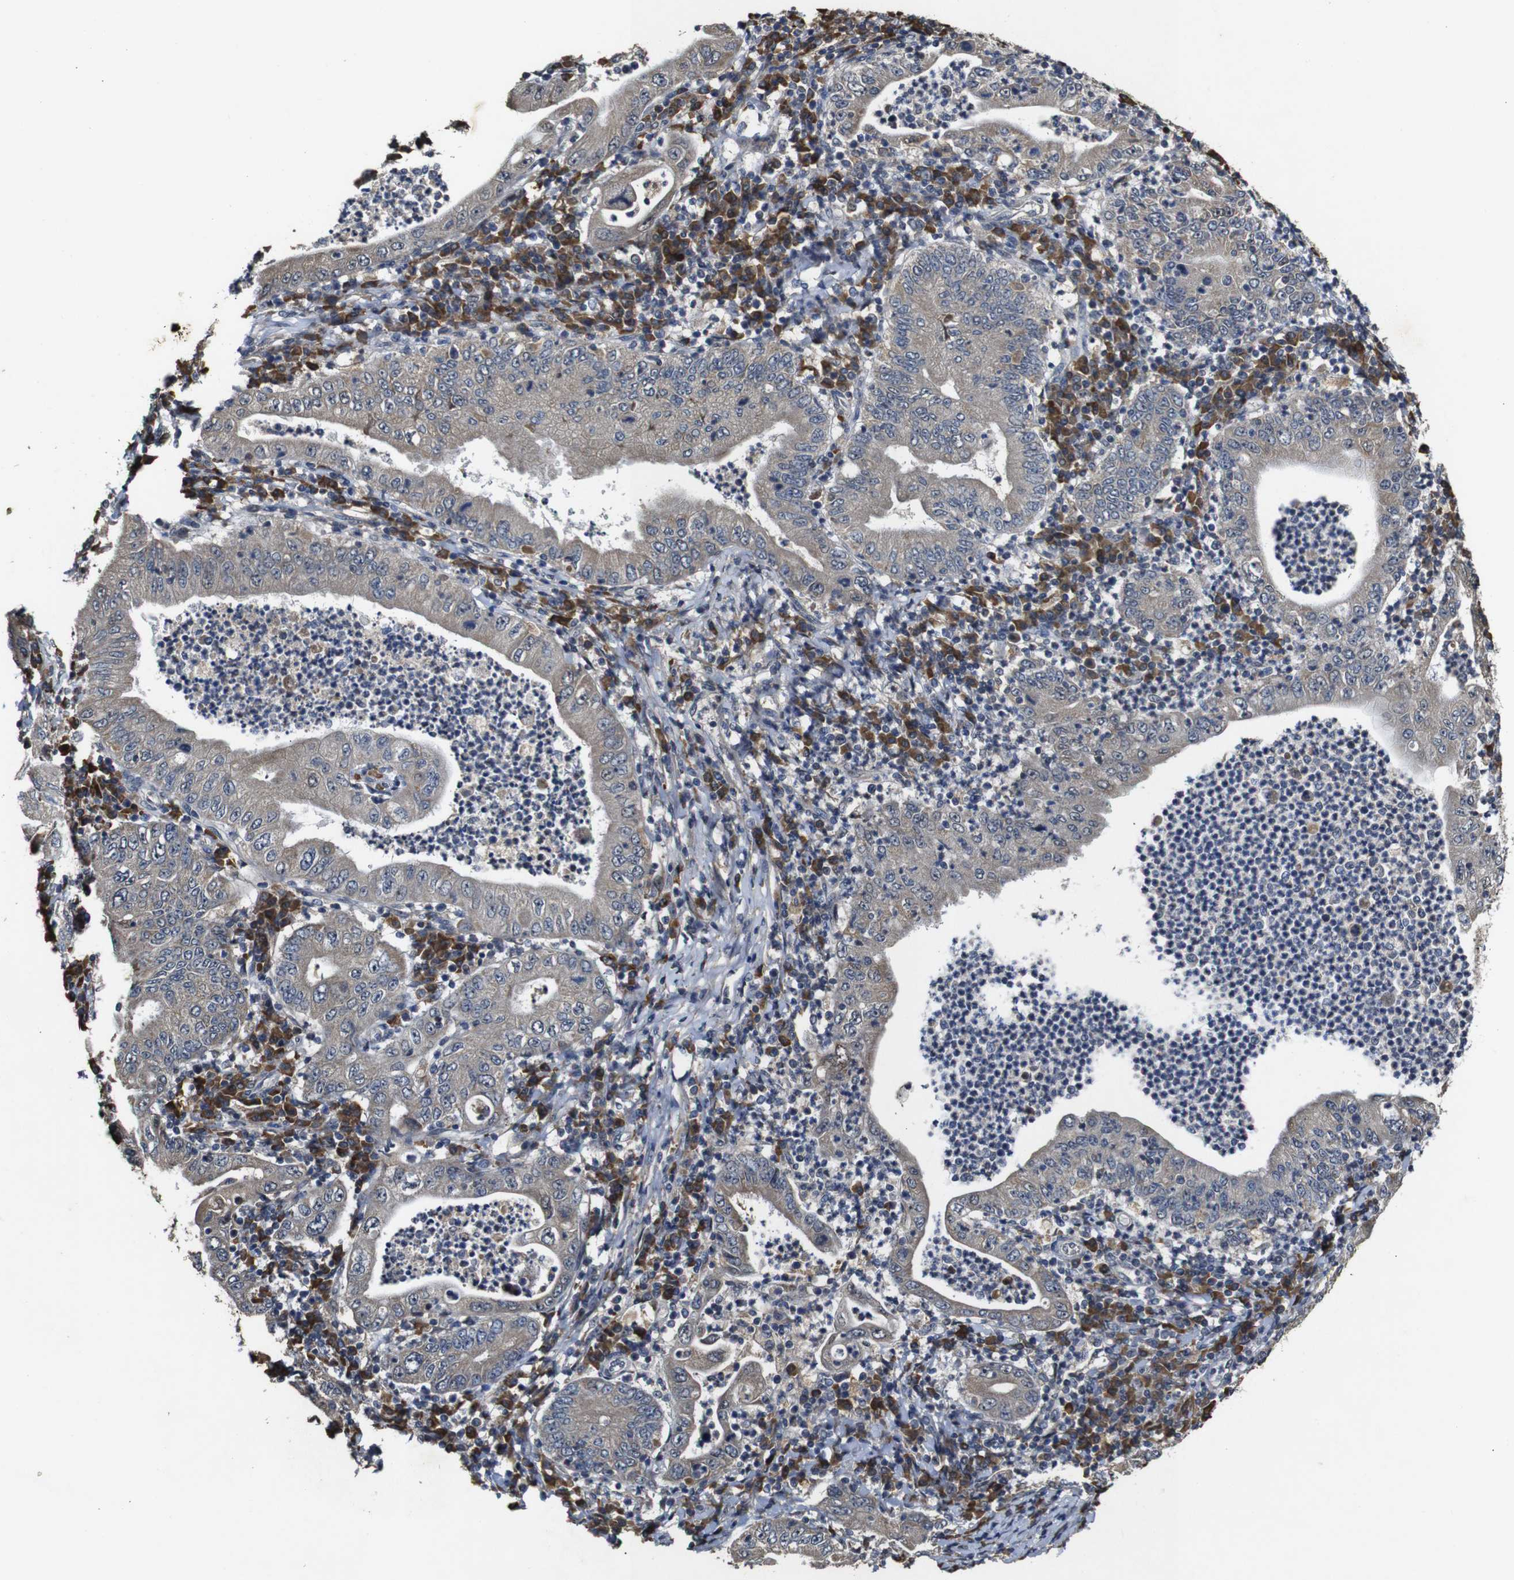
{"staining": {"intensity": "weak", "quantity": ">75%", "location": "cytoplasmic/membranous"}, "tissue": "stomach cancer", "cell_type": "Tumor cells", "image_type": "cancer", "snomed": [{"axis": "morphology", "description": "Normal tissue, NOS"}, {"axis": "morphology", "description": "Adenocarcinoma, NOS"}, {"axis": "topography", "description": "Esophagus"}, {"axis": "topography", "description": "Stomach, upper"}, {"axis": "topography", "description": "Peripheral nerve tissue"}], "caption": "A micrograph of stomach adenocarcinoma stained for a protein displays weak cytoplasmic/membranous brown staining in tumor cells.", "gene": "MAGI2", "patient": {"sex": "male", "age": 62}}